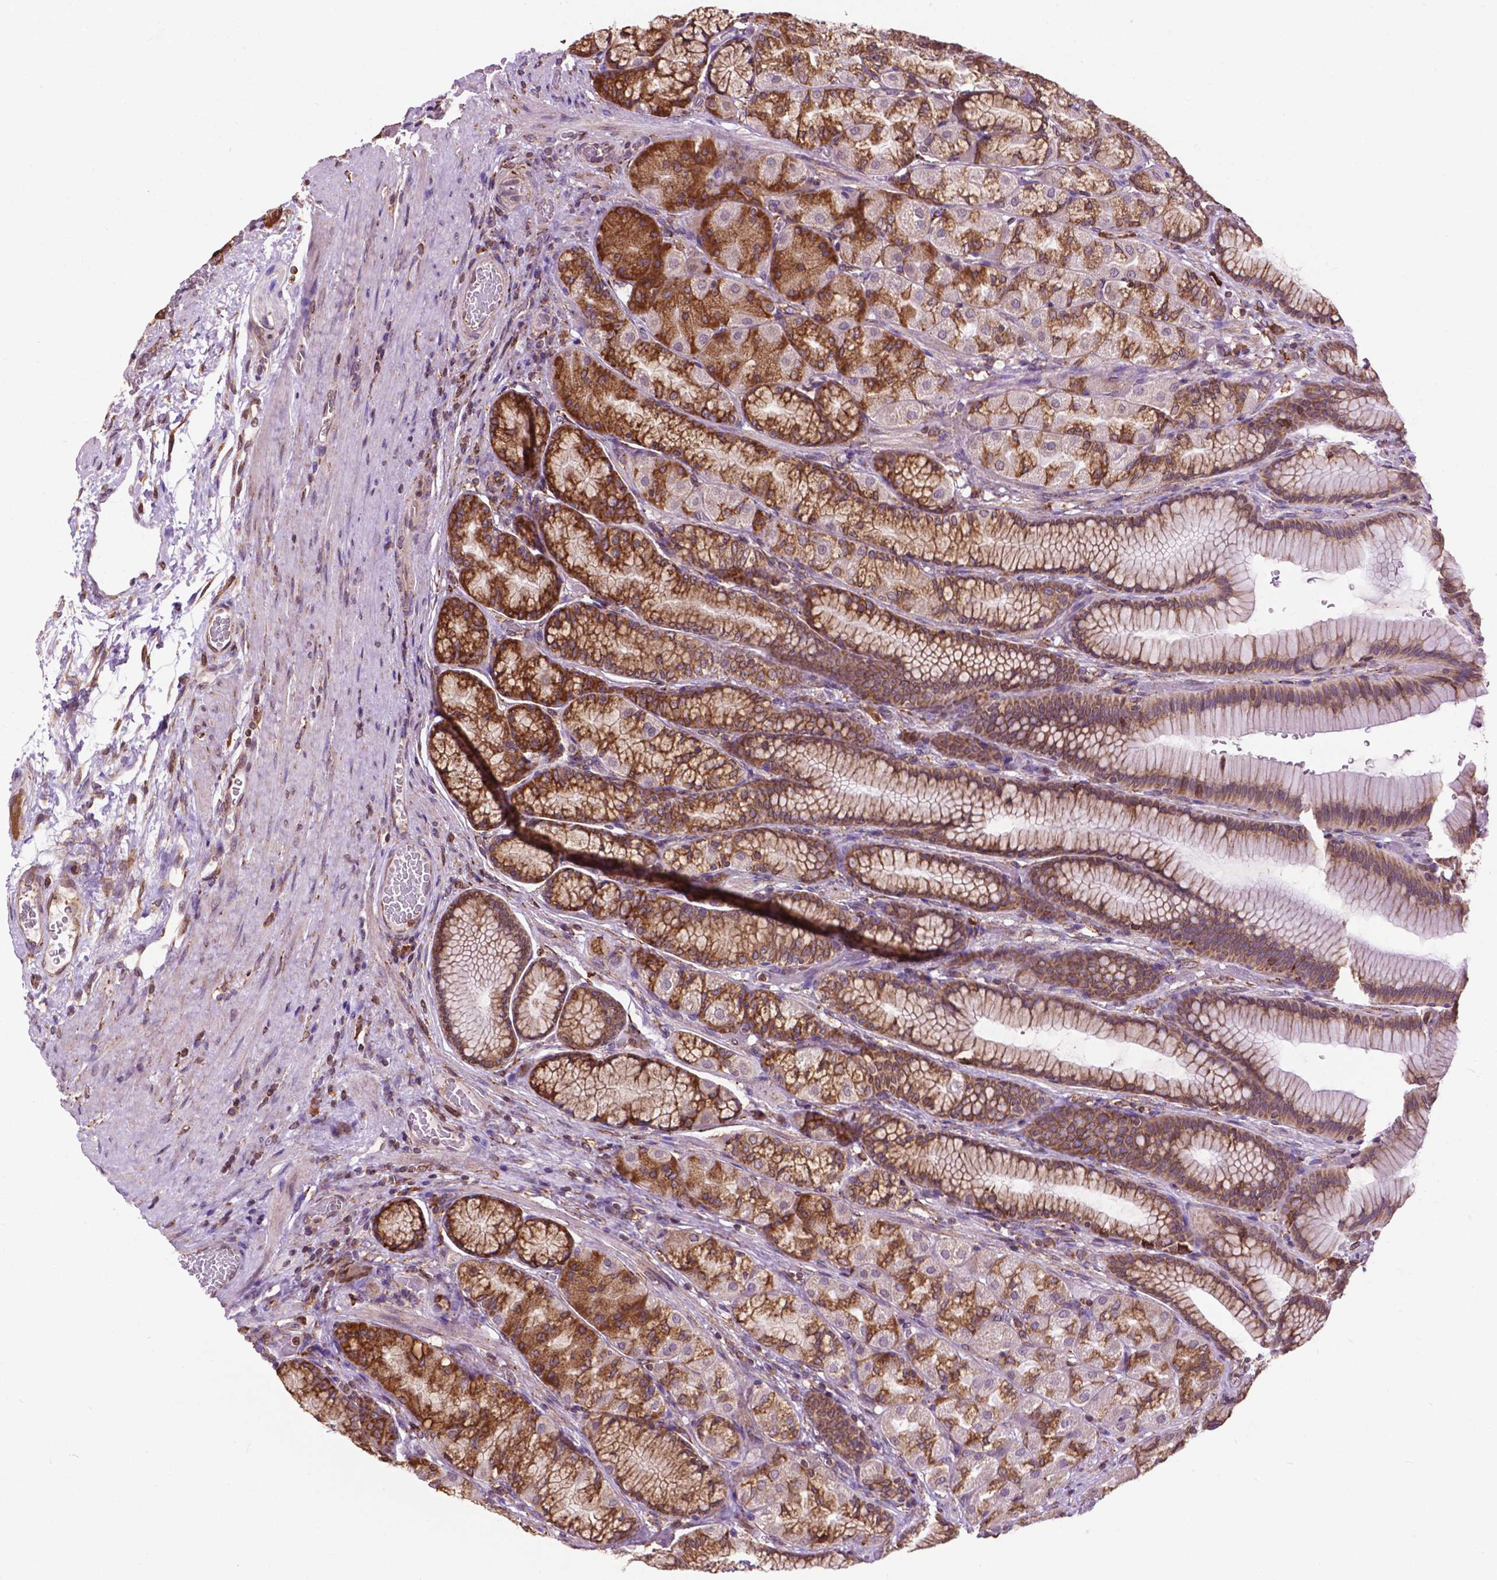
{"staining": {"intensity": "moderate", "quantity": "25%-75%", "location": "cytoplasmic/membranous"}, "tissue": "stomach", "cell_type": "Glandular cells", "image_type": "normal", "snomed": [{"axis": "morphology", "description": "Normal tissue, NOS"}, {"axis": "morphology", "description": "Adenocarcinoma, NOS"}, {"axis": "morphology", "description": "Adenocarcinoma, High grade"}, {"axis": "topography", "description": "Stomach, upper"}, {"axis": "topography", "description": "Stomach"}], "caption": "Immunohistochemical staining of unremarkable human stomach reveals 25%-75% levels of moderate cytoplasmic/membranous protein staining in approximately 25%-75% of glandular cells.", "gene": "GANAB", "patient": {"sex": "female", "age": 65}}